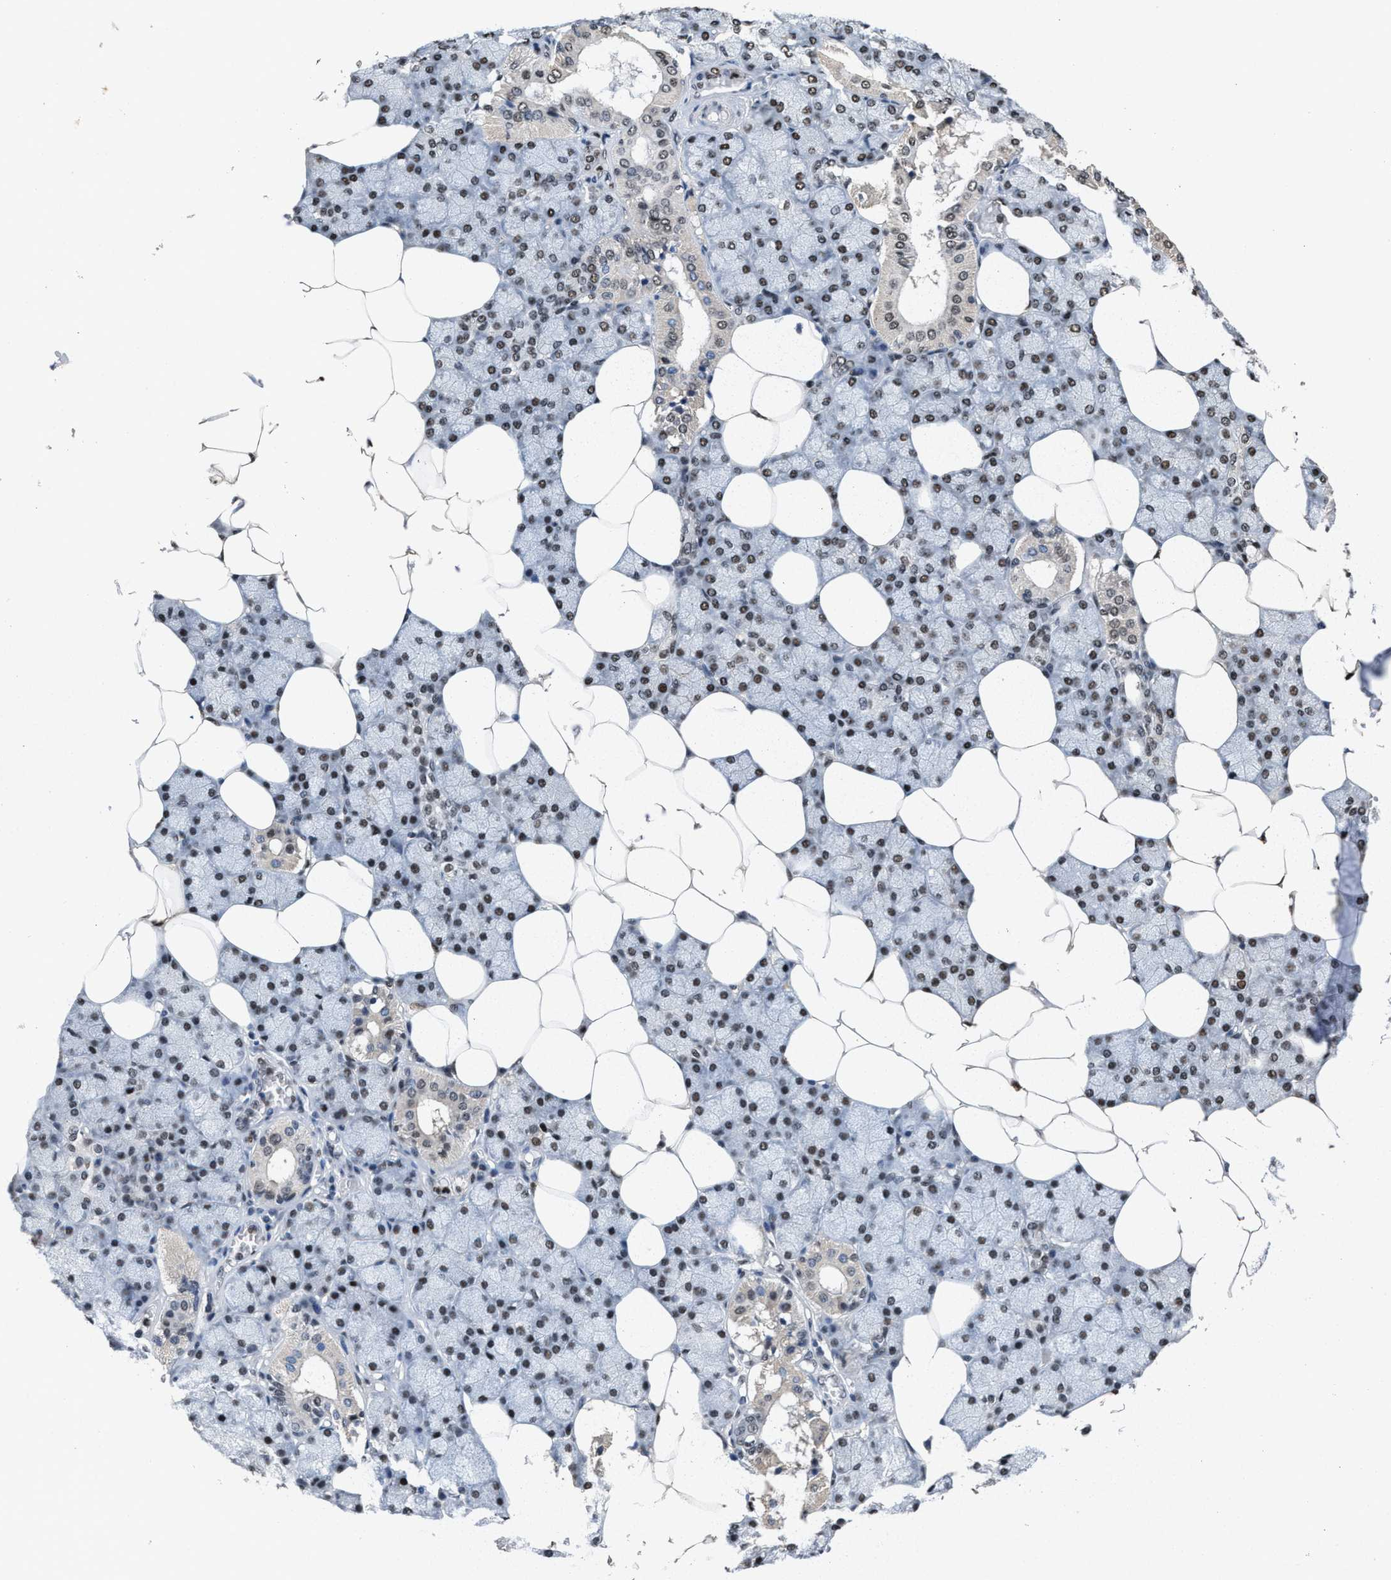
{"staining": {"intensity": "moderate", "quantity": "25%-75%", "location": "nuclear"}, "tissue": "salivary gland", "cell_type": "Glandular cells", "image_type": "normal", "snomed": [{"axis": "morphology", "description": "Normal tissue, NOS"}, {"axis": "topography", "description": "Salivary gland"}], "caption": "Human salivary gland stained with a brown dye exhibits moderate nuclear positive staining in approximately 25%-75% of glandular cells.", "gene": "ZNF20", "patient": {"sex": "male", "age": 62}}